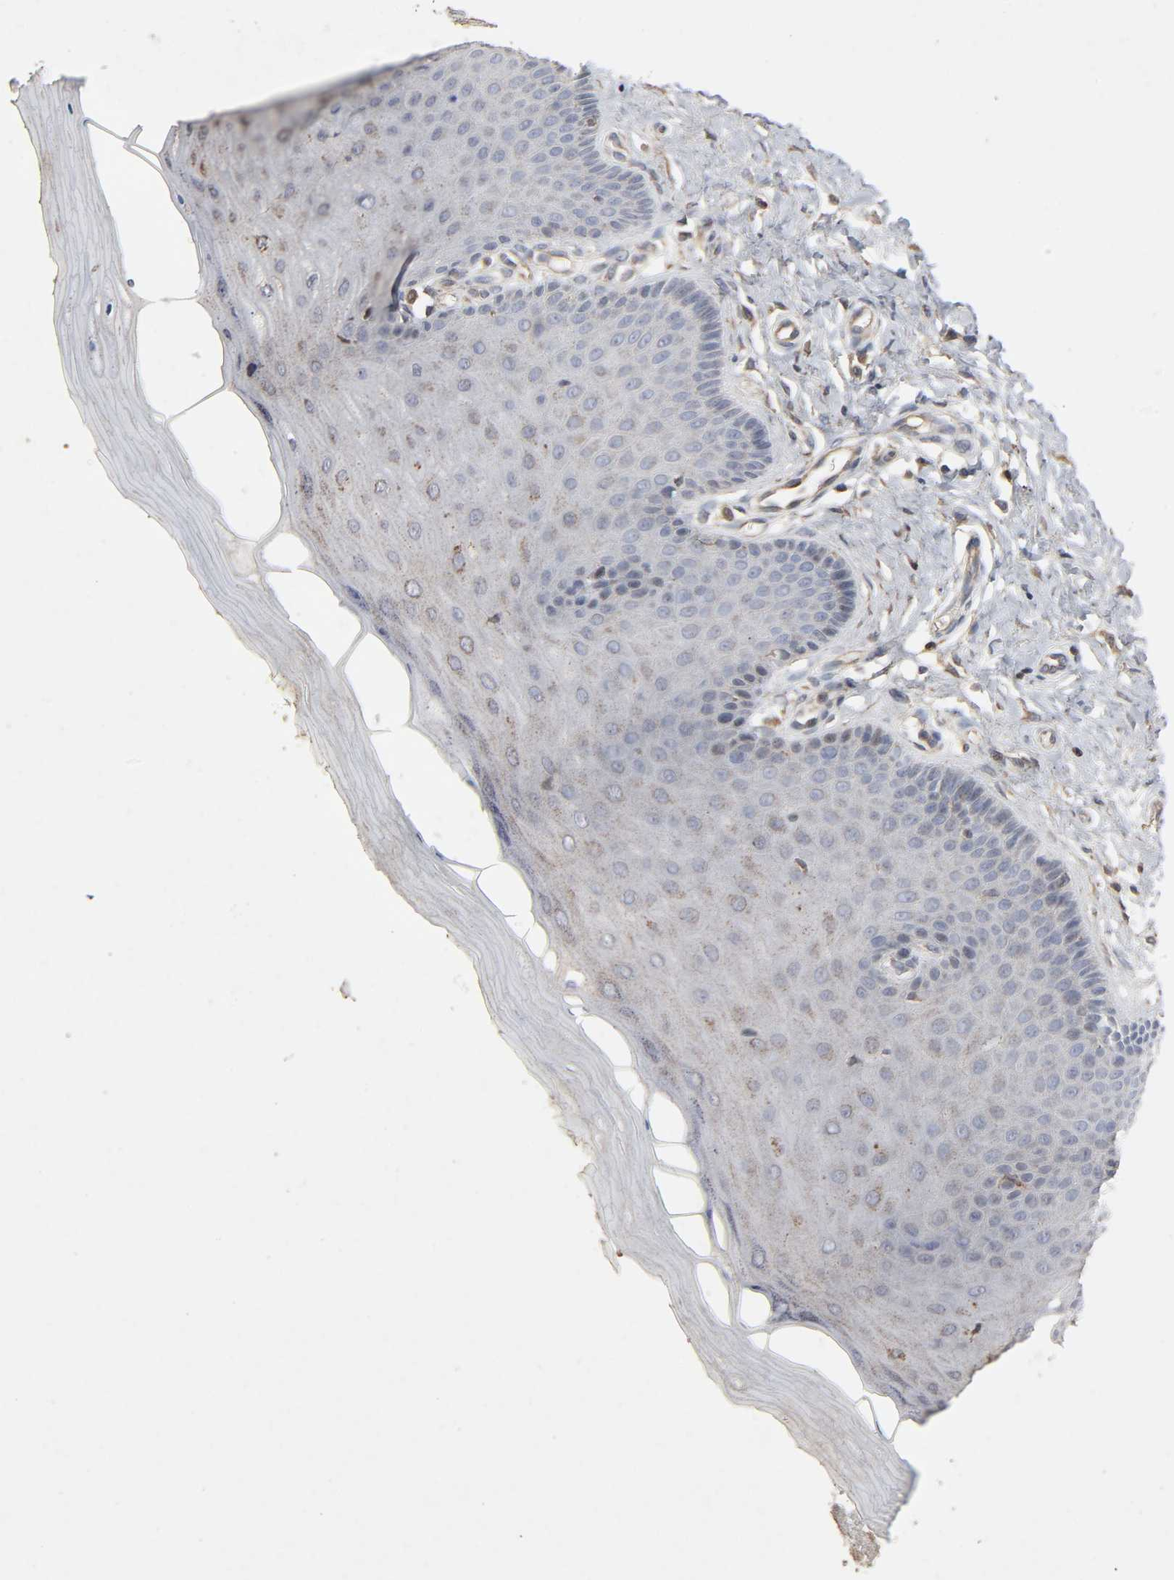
{"staining": {"intensity": "weak", "quantity": ">75%", "location": "cytoplasmic/membranous"}, "tissue": "cervix", "cell_type": "Glandular cells", "image_type": "normal", "snomed": [{"axis": "morphology", "description": "Normal tissue, NOS"}, {"axis": "topography", "description": "Cervix"}], "caption": "Immunohistochemistry (IHC) photomicrograph of unremarkable cervix: human cervix stained using immunohistochemistry (IHC) demonstrates low levels of weak protein expression localized specifically in the cytoplasmic/membranous of glandular cells, appearing as a cytoplasmic/membranous brown color.", "gene": "CDK6", "patient": {"sex": "female", "age": 55}}